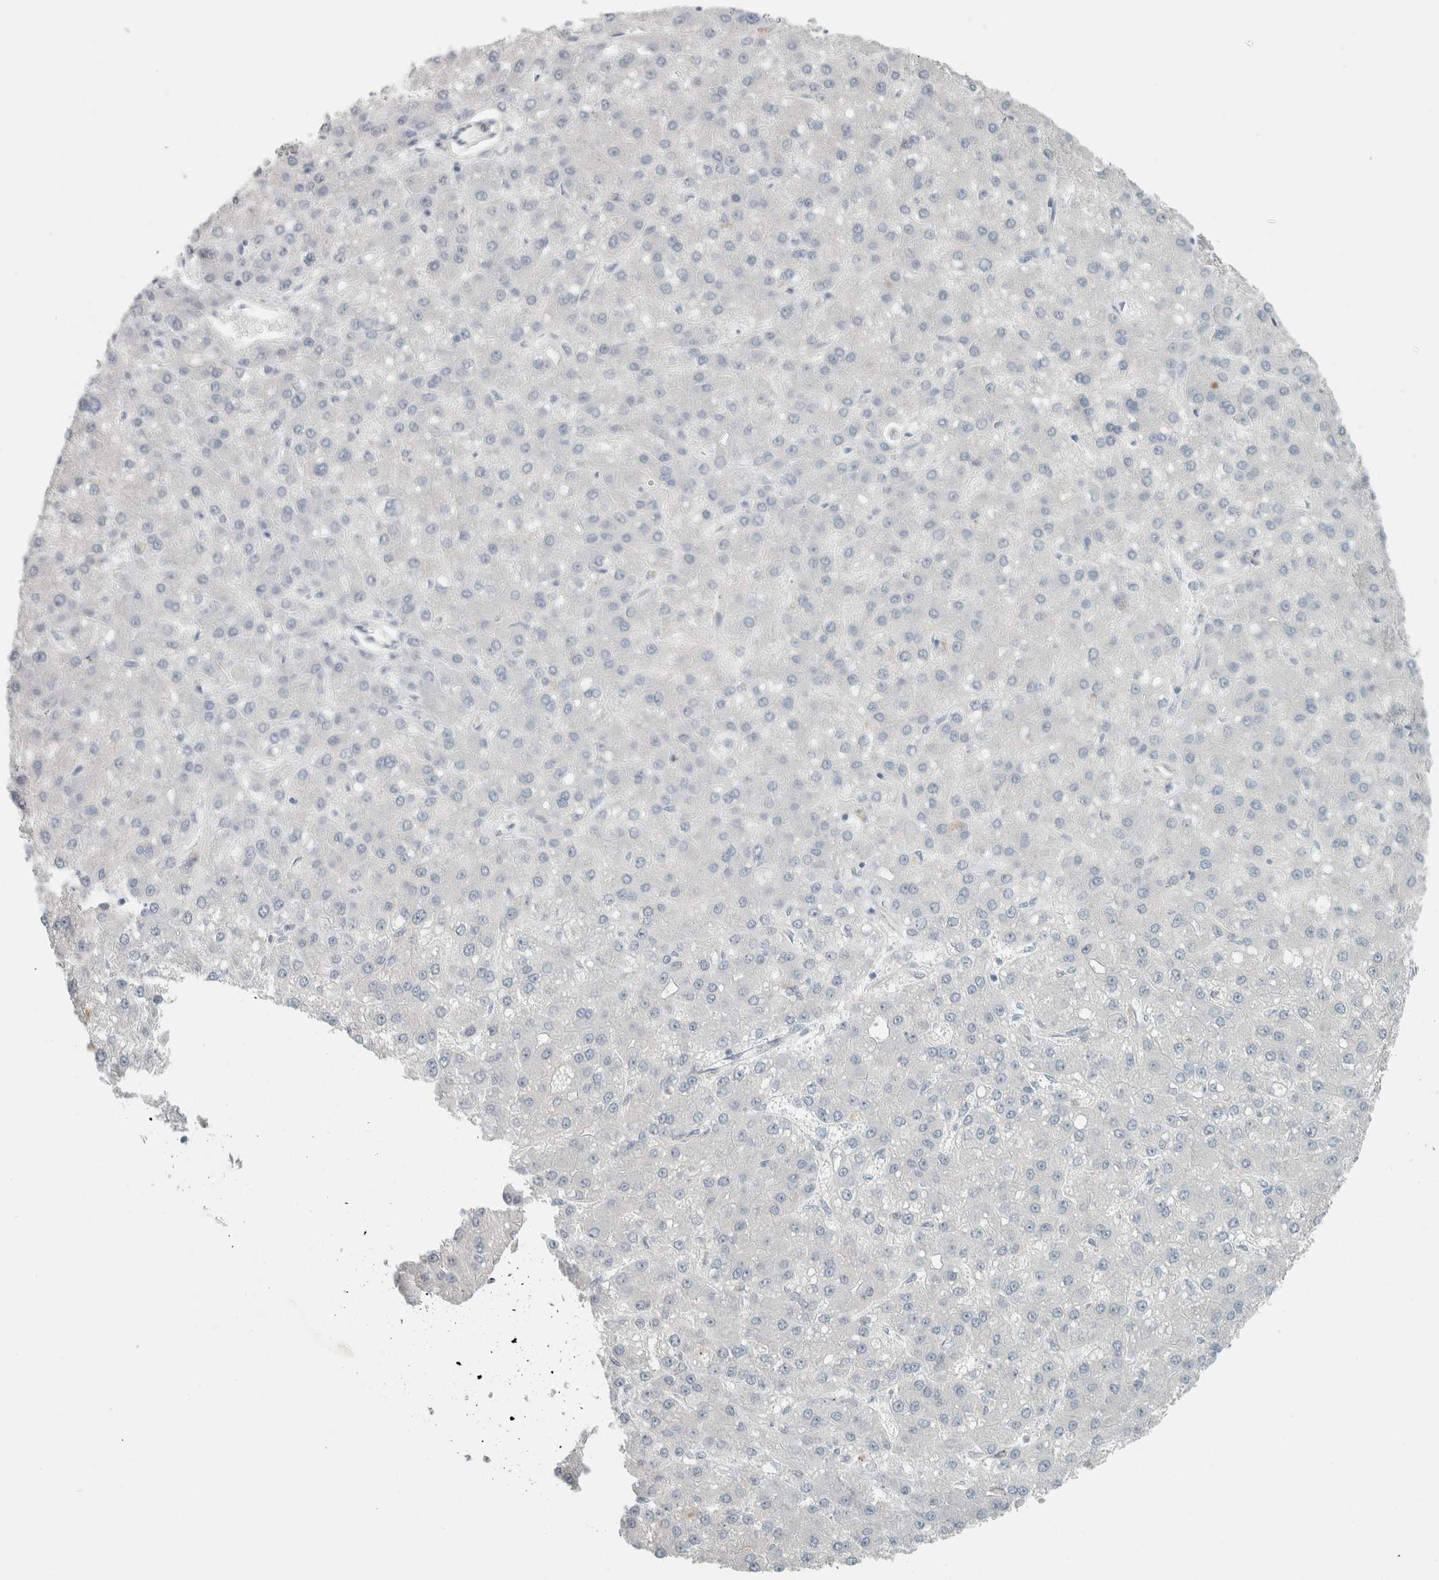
{"staining": {"intensity": "negative", "quantity": "none", "location": "none"}, "tissue": "liver cancer", "cell_type": "Tumor cells", "image_type": "cancer", "snomed": [{"axis": "morphology", "description": "Carcinoma, Hepatocellular, NOS"}, {"axis": "topography", "description": "Liver"}], "caption": "Immunohistochemistry (IHC) micrograph of human liver cancer stained for a protein (brown), which exhibits no staining in tumor cells.", "gene": "SCIN", "patient": {"sex": "male", "age": 67}}